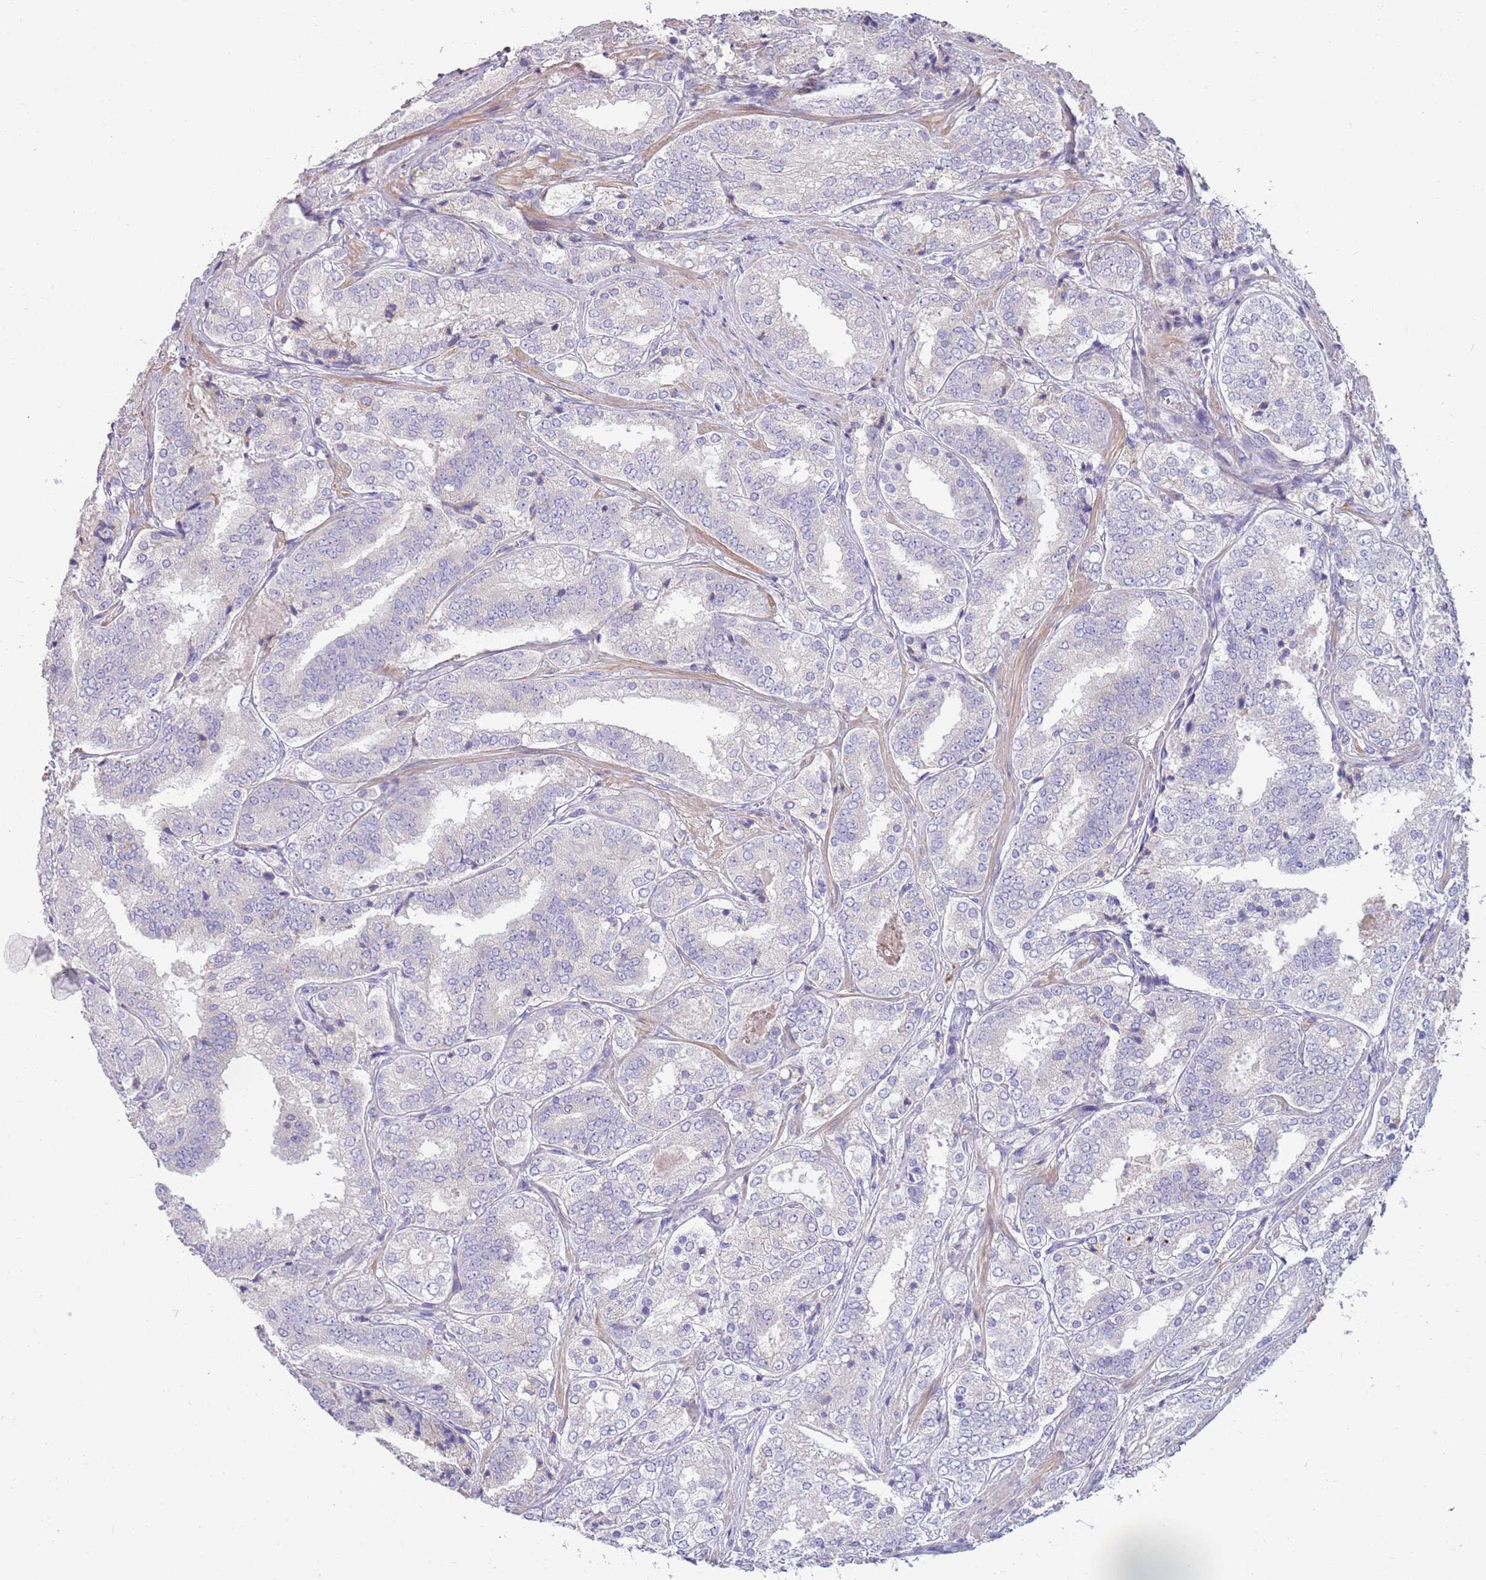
{"staining": {"intensity": "negative", "quantity": "none", "location": "none"}, "tissue": "prostate cancer", "cell_type": "Tumor cells", "image_type": "cancer", "snomed": [{"axis": "morphology", "description": "Adenocarcinoma, High grade"}, {"axis": "topography", "description": "Prostate"}], "caption": "There is no significant staining in tumor cells of prostate cancer (high-grade adenocarcinoma).", "gene": "SUSD1", "patient": {"sex": "male", "age": 63}}